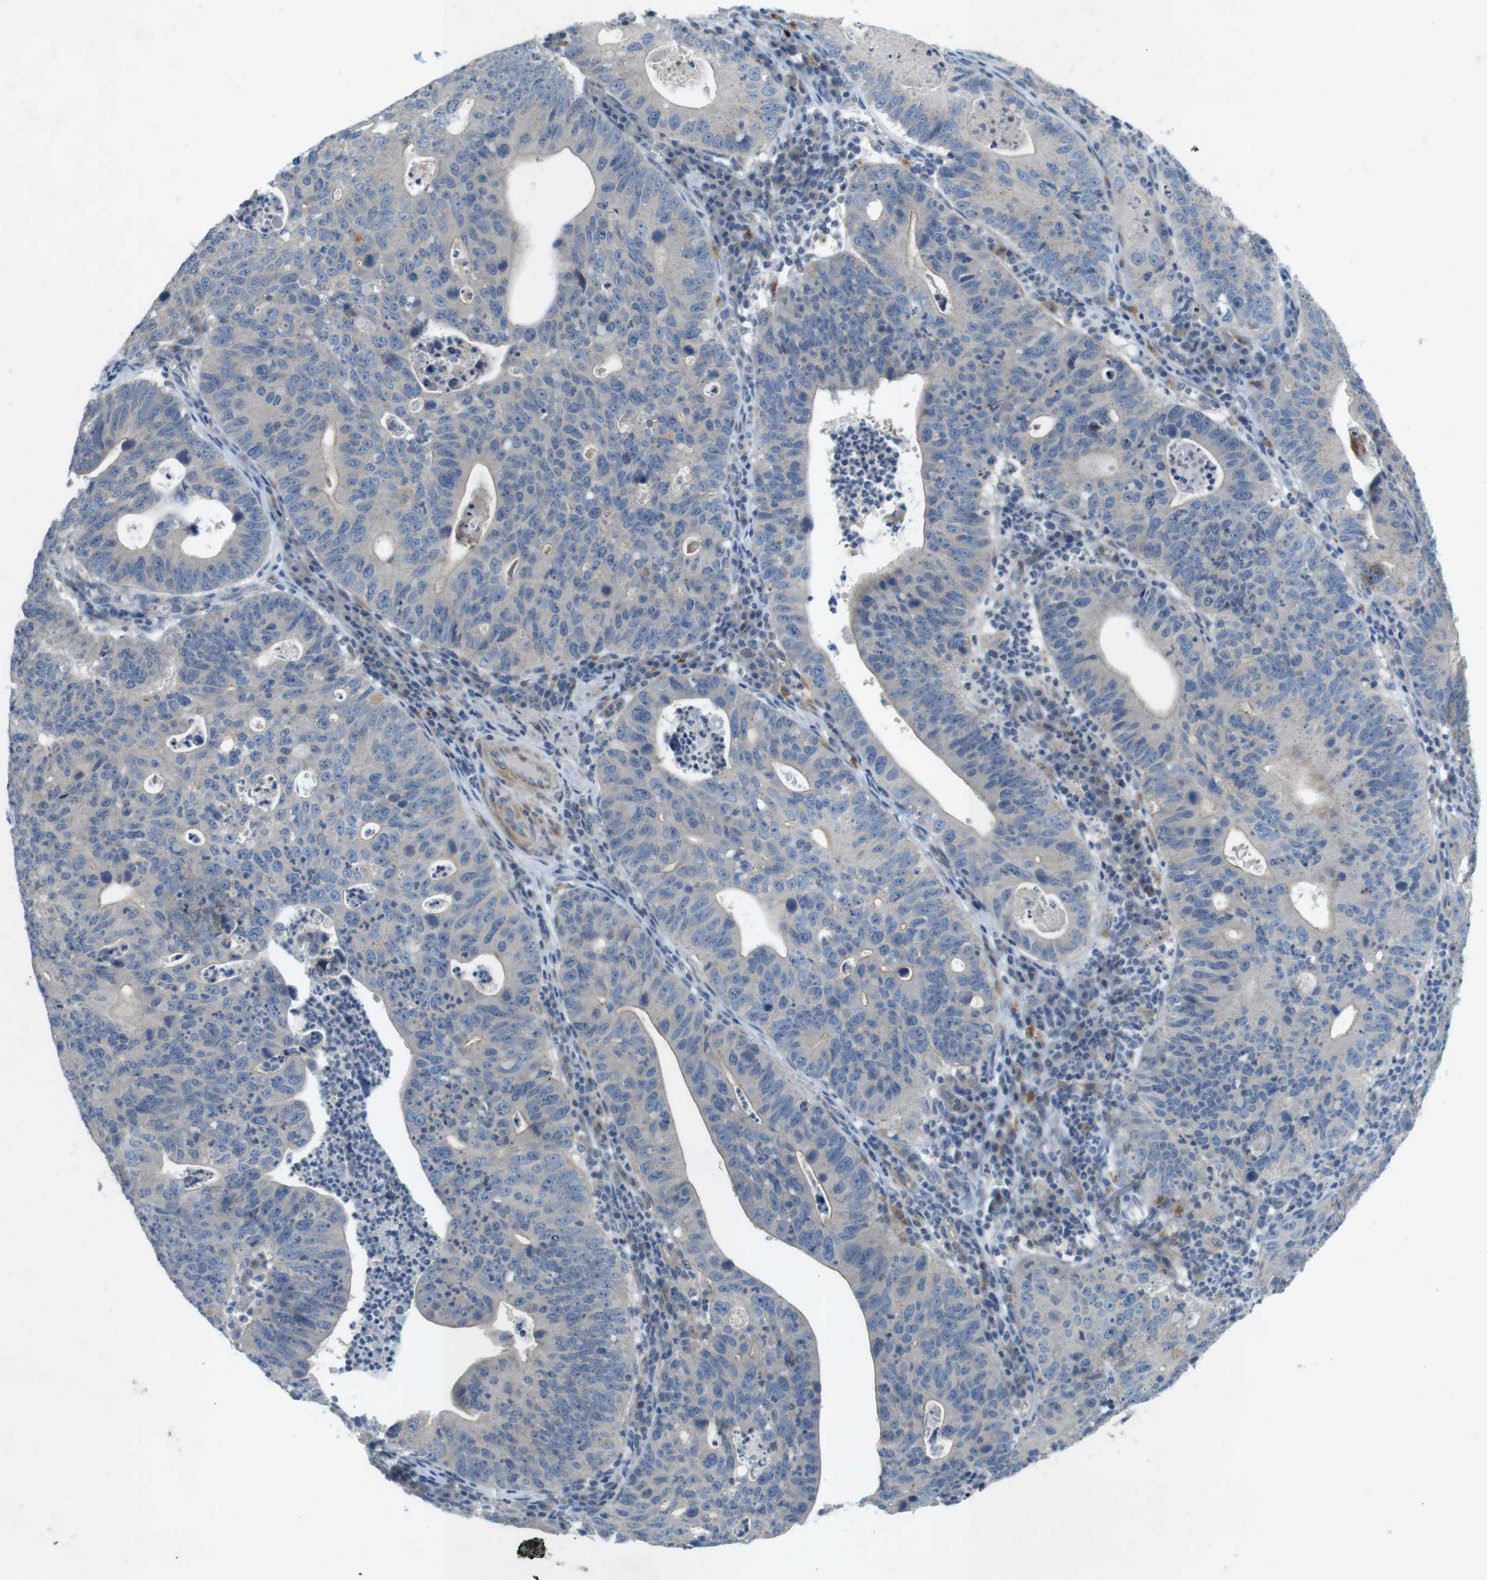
{"staining": {"intensity": "negative", "quantity": "none", "location": "none"}, "tissue": "stomach cancer", "cell_type": "Tumor cells", "image_type": "cancer", "snomed": [{"axis": "morphology", "description": "Adenocarcinoma, NOS"}, {"axis": "topography", "description": "Stomach"}], "caption": "DAB immunohistochemical staining of human adenocarcinoma (stomach) demonstrates no significant expression in tumor cells. The staining is performed using DAB brown chromogen with nuclei counter-stained in using hematoxylin.", "gene": "TYW1", "patient": {"sex": "male", "age": 59}}